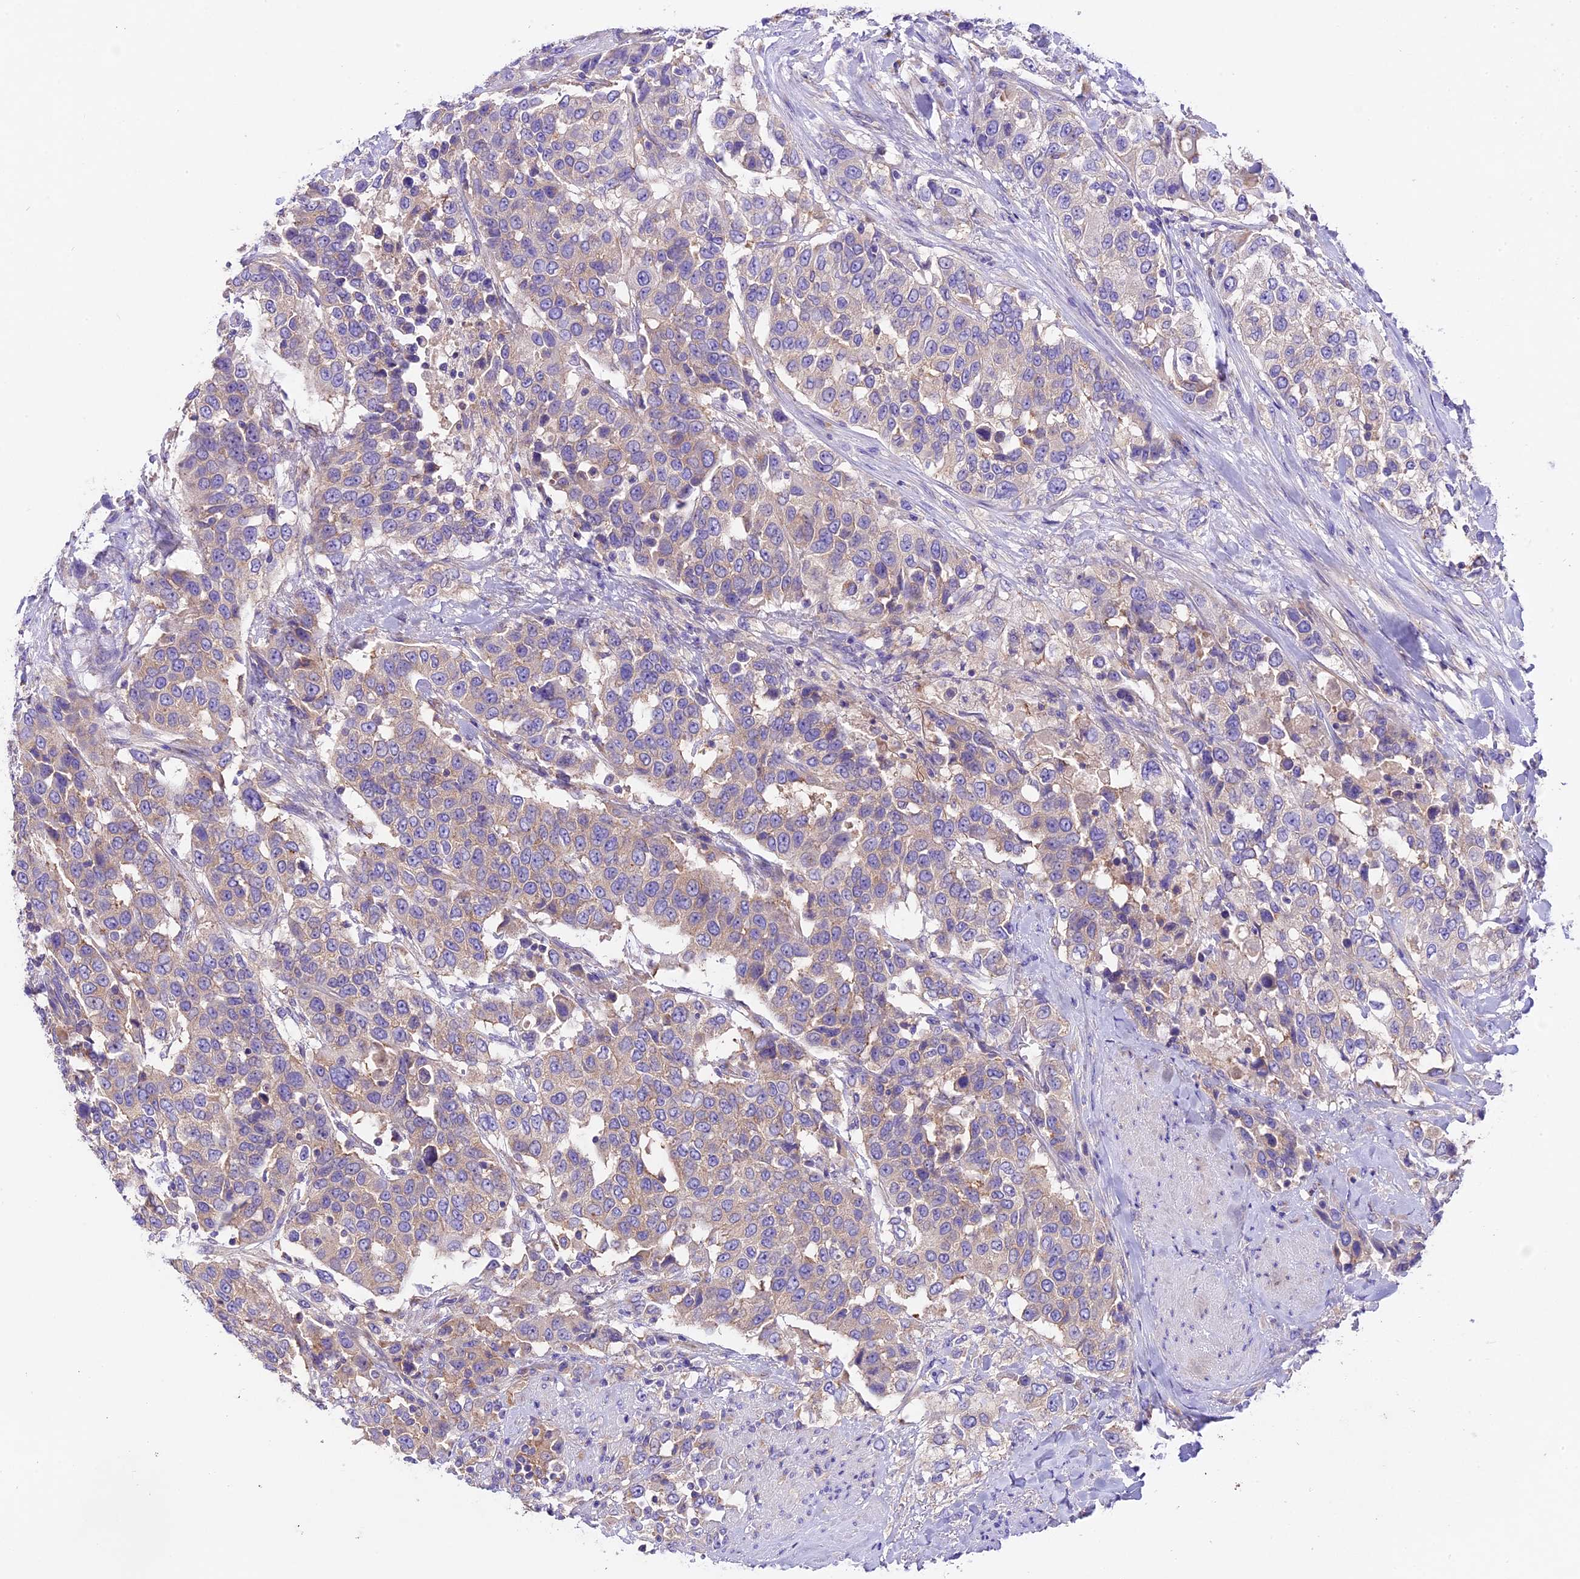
{"staining": {"intensity": "weak", "quantity": "<25%", "location": "cytoplasmic/membranous"}, "tissue": "urothelial cancer", "cell_type": "Tumor cells", "image_type": "cancer", "snomed": [{"axis": "morphology", "description": "Urothelial carcinoma, High grade"}, {"axis": "topography", "description": "Urinary bladder"}], "caption": "A high-resolution histopathology image shows immunohistochemistry staining of high-grade urothelial carcinoma, which displays no significant staining in tumor cells.", "gene": "PEMT", "patient": {"sex": "female", "age": 80}}